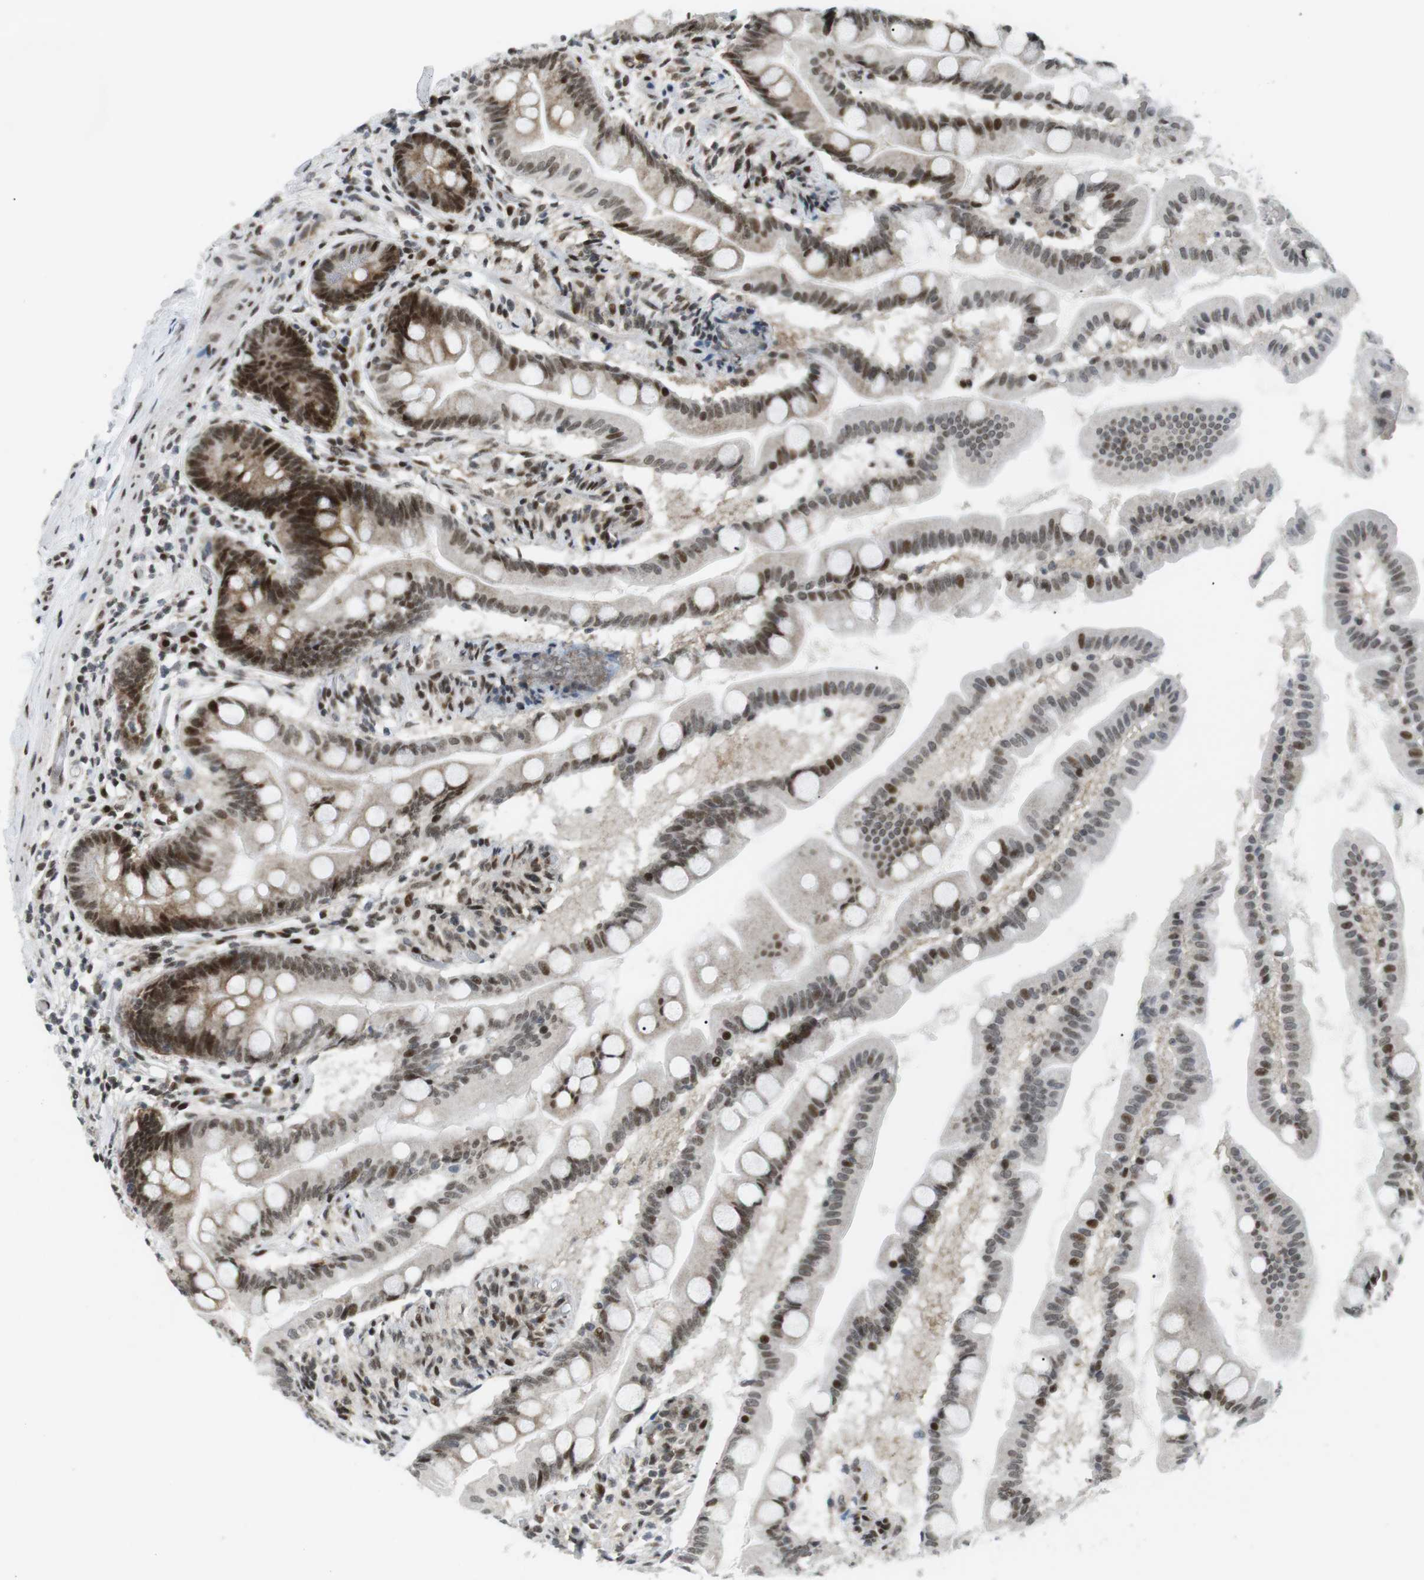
{"staining": {"intensity": "strong", "quantity": ">75%", "location": "cytoplasmic/membranous,nuclear"}, "tissue": "small intestine", "cell_type": "Glandular cells", "image_type": "normal", "snomed": [{"axis": "morphology", "description": "Normal tissue, NOS"}, {"axis": "topography", "description": "Small intestine"}], "caption": "Strong cytoplasmic/membranous,nuclear positivity for a protein is identified in about >75% of glandular cells of unremarkable small intestine using IHC.", "gene": "CDC27", "patient": {"sex": "female", "age": 56}}